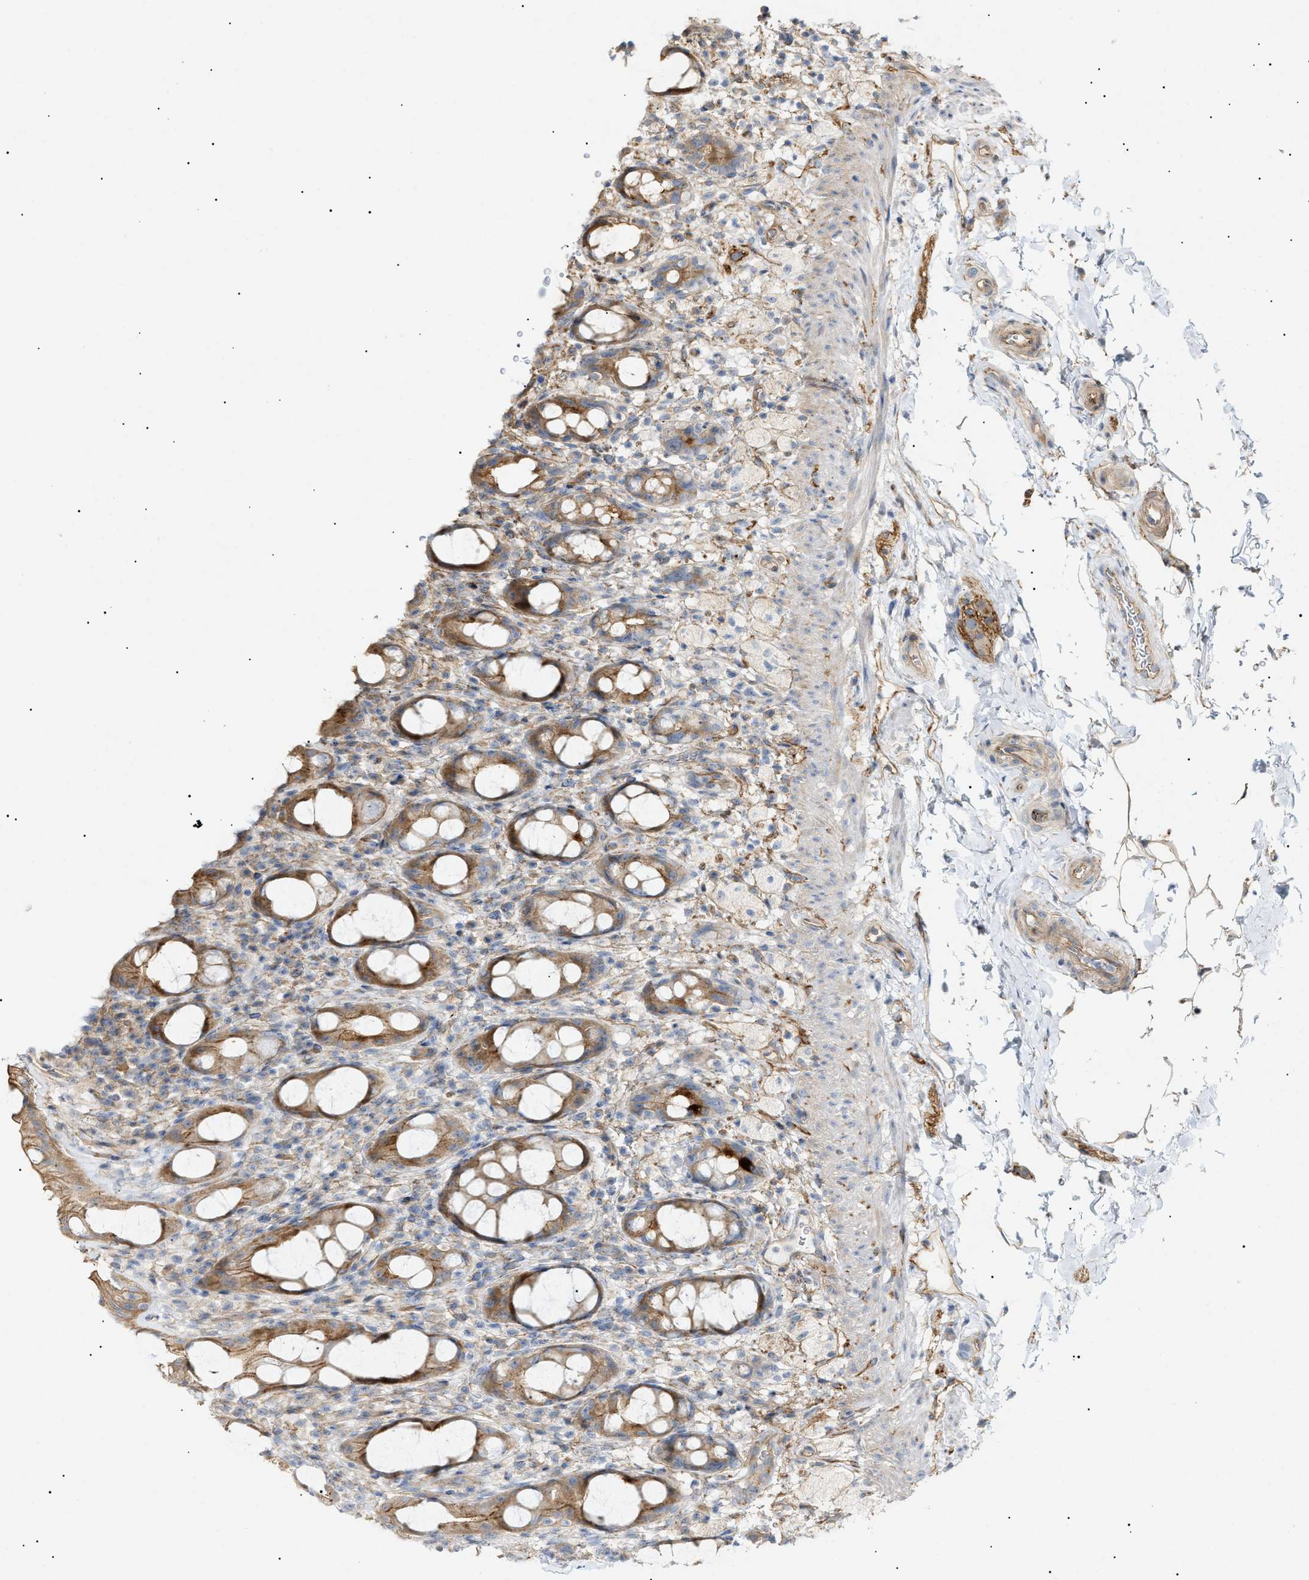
{"staining": {"intensity": "moderate", "quantity": ">75%", "location": "cytoplasmic/membranous"}, "tissue": "rectum", "cell_type": "Glandular cells", "image_type": "normal", "snomed": [{"axis": "morphology", "description": "Normal tissue, NOS"}, {"axis": "topography", "description": "Rectum"}], "caption": "Protein staining of unremarkable rectum demonstrates moderate cytoplasmic/membranous positivity in approximately >75% of glandular cells.", "gene": "ZFHX2", "patient": {"sex": "male", "age": 44}}